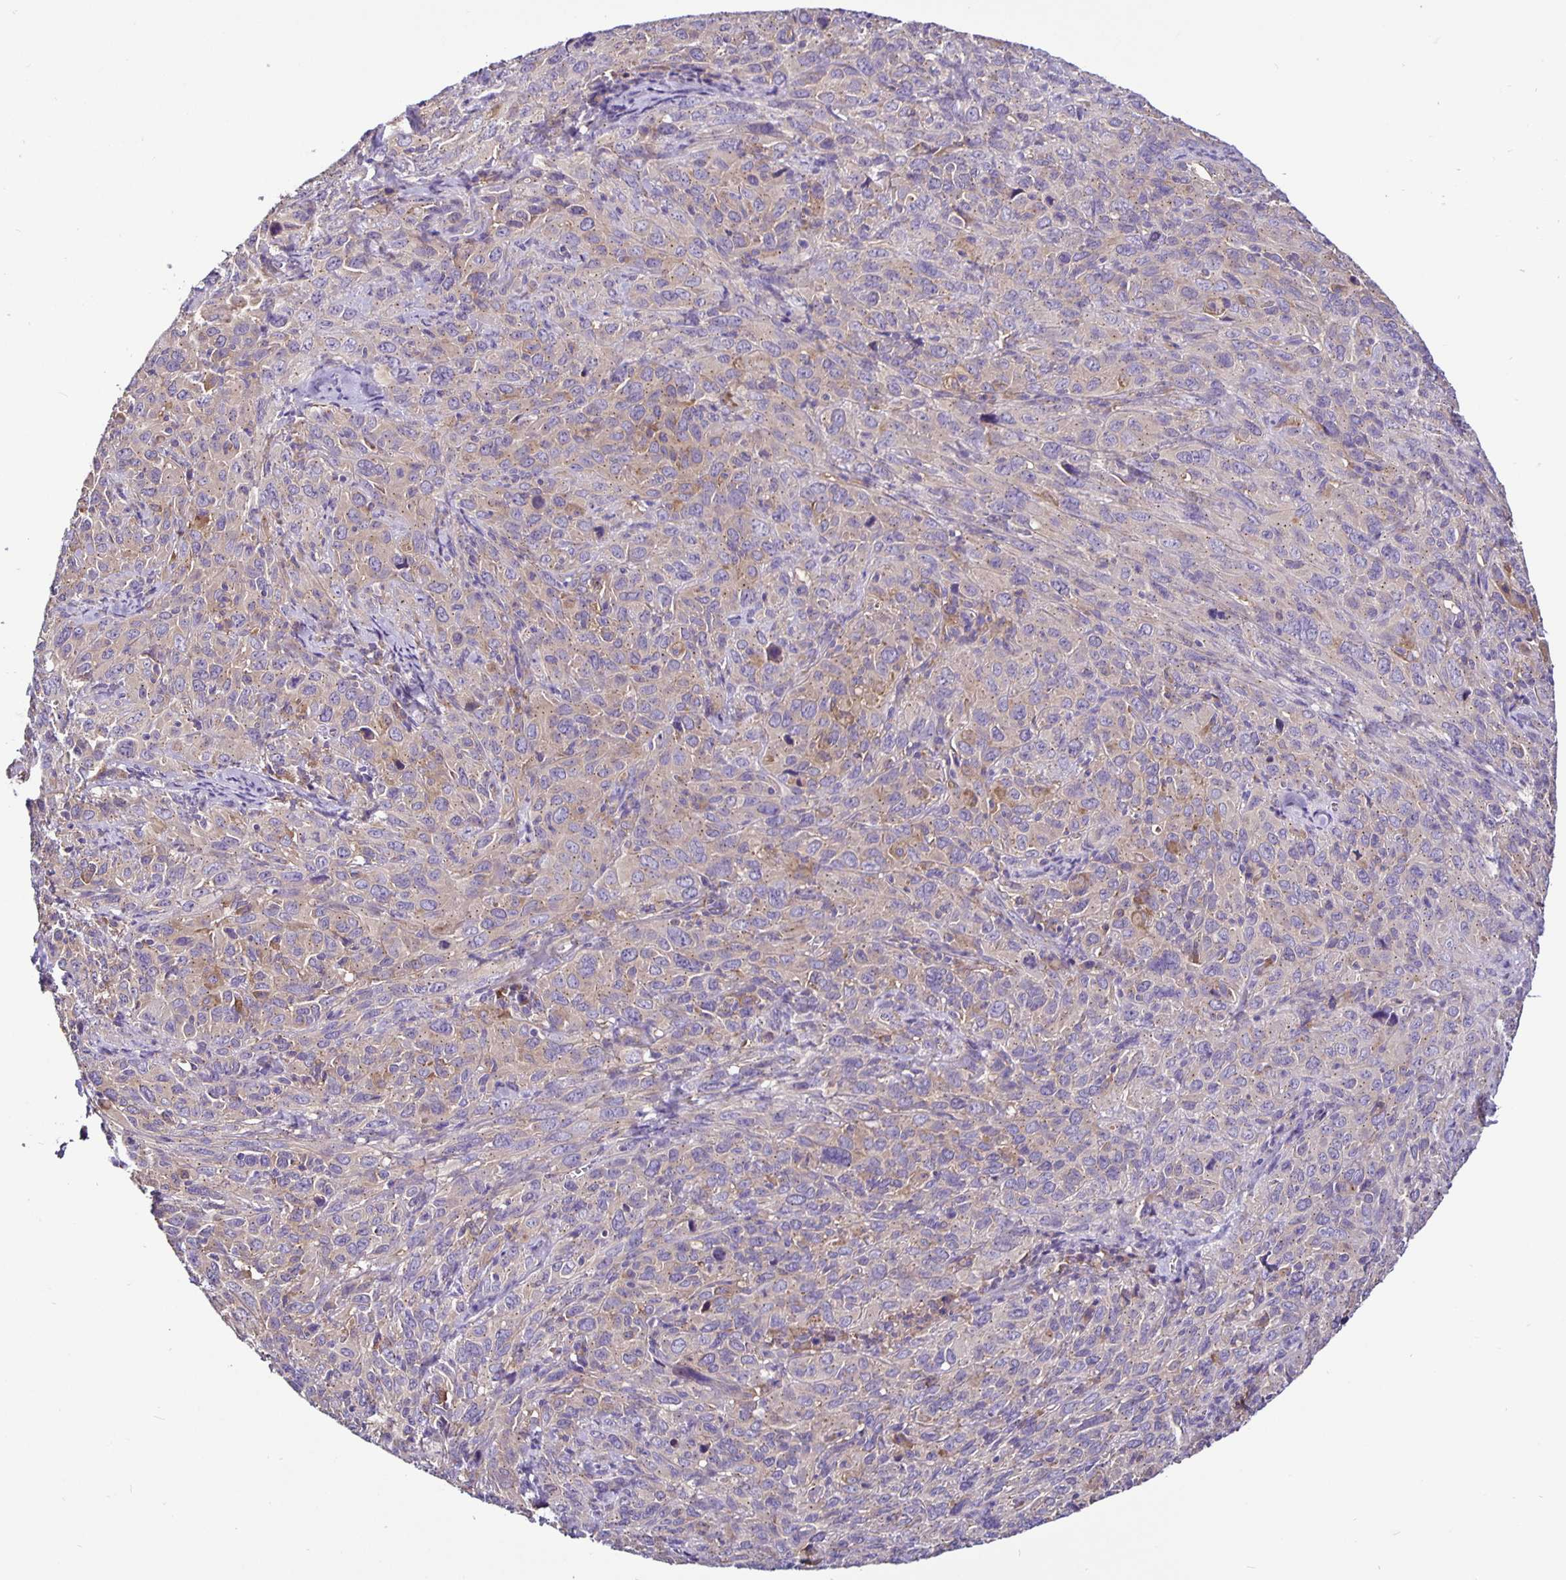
{"staining": {"intensity": "weak", "quantity": "<25%", "location": "cytoplasmic/membranous"}, "tissue": "cervical cancer", "cell_type": "Tumor cells", "image_type": "cancer", "snomed": [{"axis": "morphology", "description": "Normal tissue, NOS"}, {"axis": "morphology", "description": "Squamous cell carcinoma, NOS"}, {"axis": "topography", "description": "Cervix"}], "caption": "Histopathology image shows no significant protein positivity in tumor cells of cervical cancer.", "gene": "SNX5", "patient": {"sex": "female", "age": 51}}